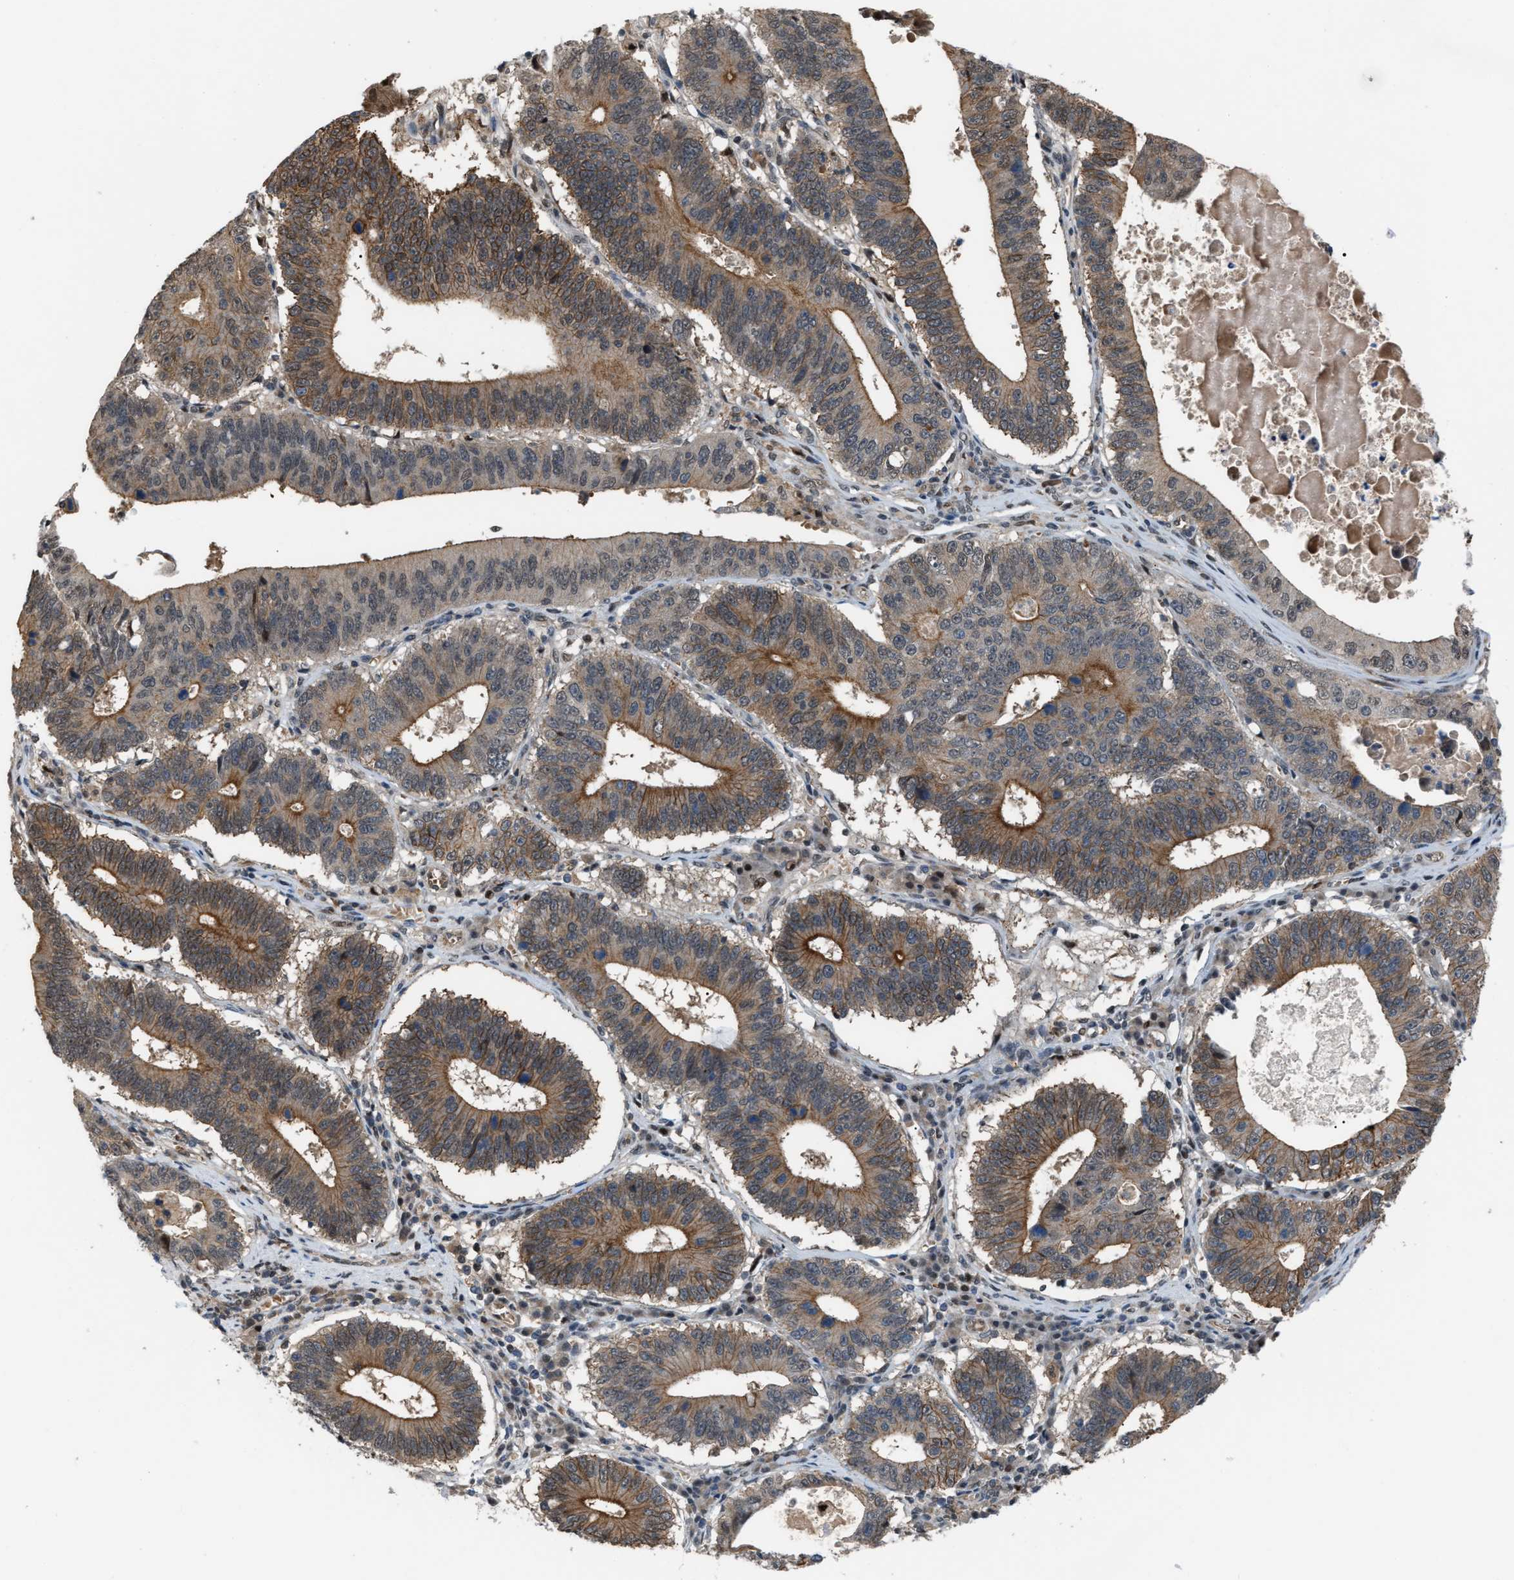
{"staining": {"intensity": "moderate", "quantity": ">75%", "location": "cytoplasmic/membranous"}, "tissue": "stomach cancer", "cell_type": "Tumor cells", "image_type": "cancer", "snomed": [{"axis": "morphology", "description": "Adenocarcinoma, NOS"}, {"axis": "topography", "description": "Stomach"}], "caption": "Human stomach cancer (adenocarcinoma) stained with a brown dye exhibits moderate cytoplasmic/membranous positive expression in about >75% of tumor cells.", "gene": "RFFL", "patient": {"sex": "male", "age": 59}}